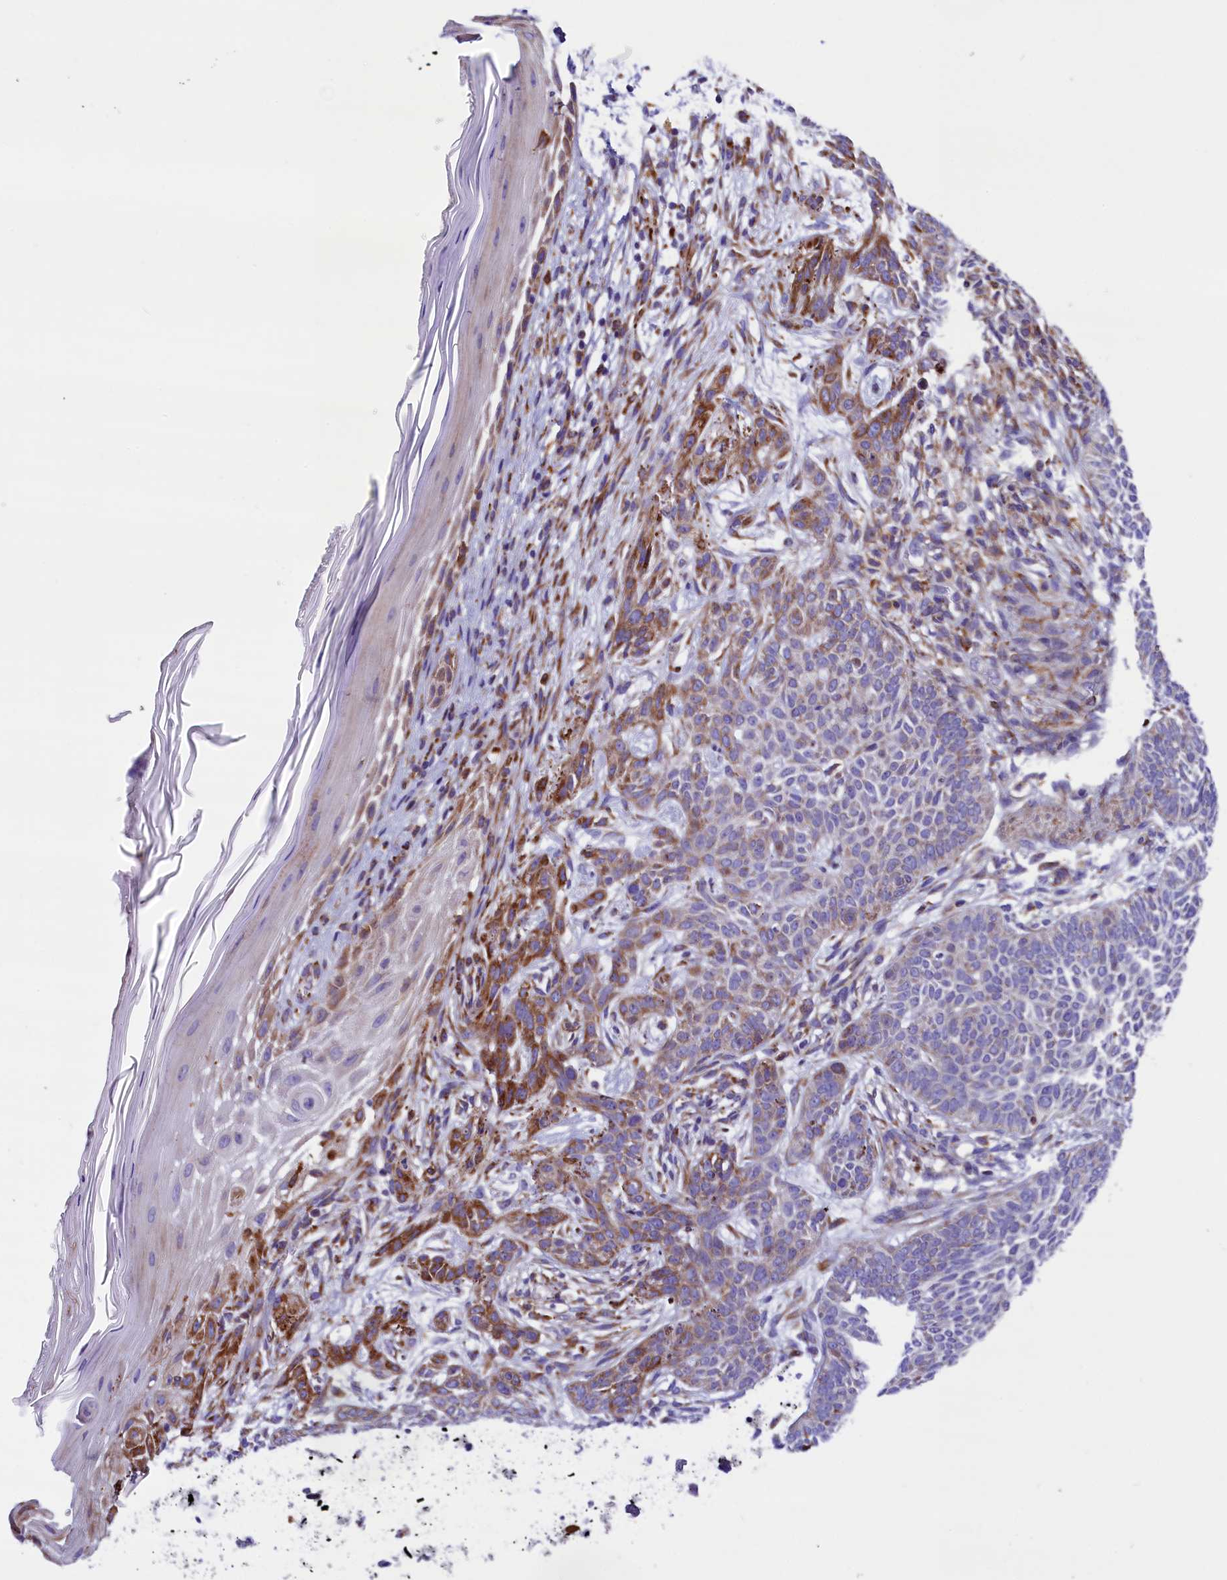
{"staining": {"intensity": "negative", "quantity": "none", "location": "none"}, "tissue": "skin cancer", "cell_type": "Tumor cells", "image_type": "cancer", "snomed": [{"axis": "morphology", "description": "Basal cell carcinoma"}, {"axis": "topography", "description": "Skin"}], "caption": "DAB immunohistochemical staining of basal cell carcinoma (skin) shows no significant expression in tumor cells.", "gene": "CMTR2", "patient": {"sex": "male", "age": 85}}